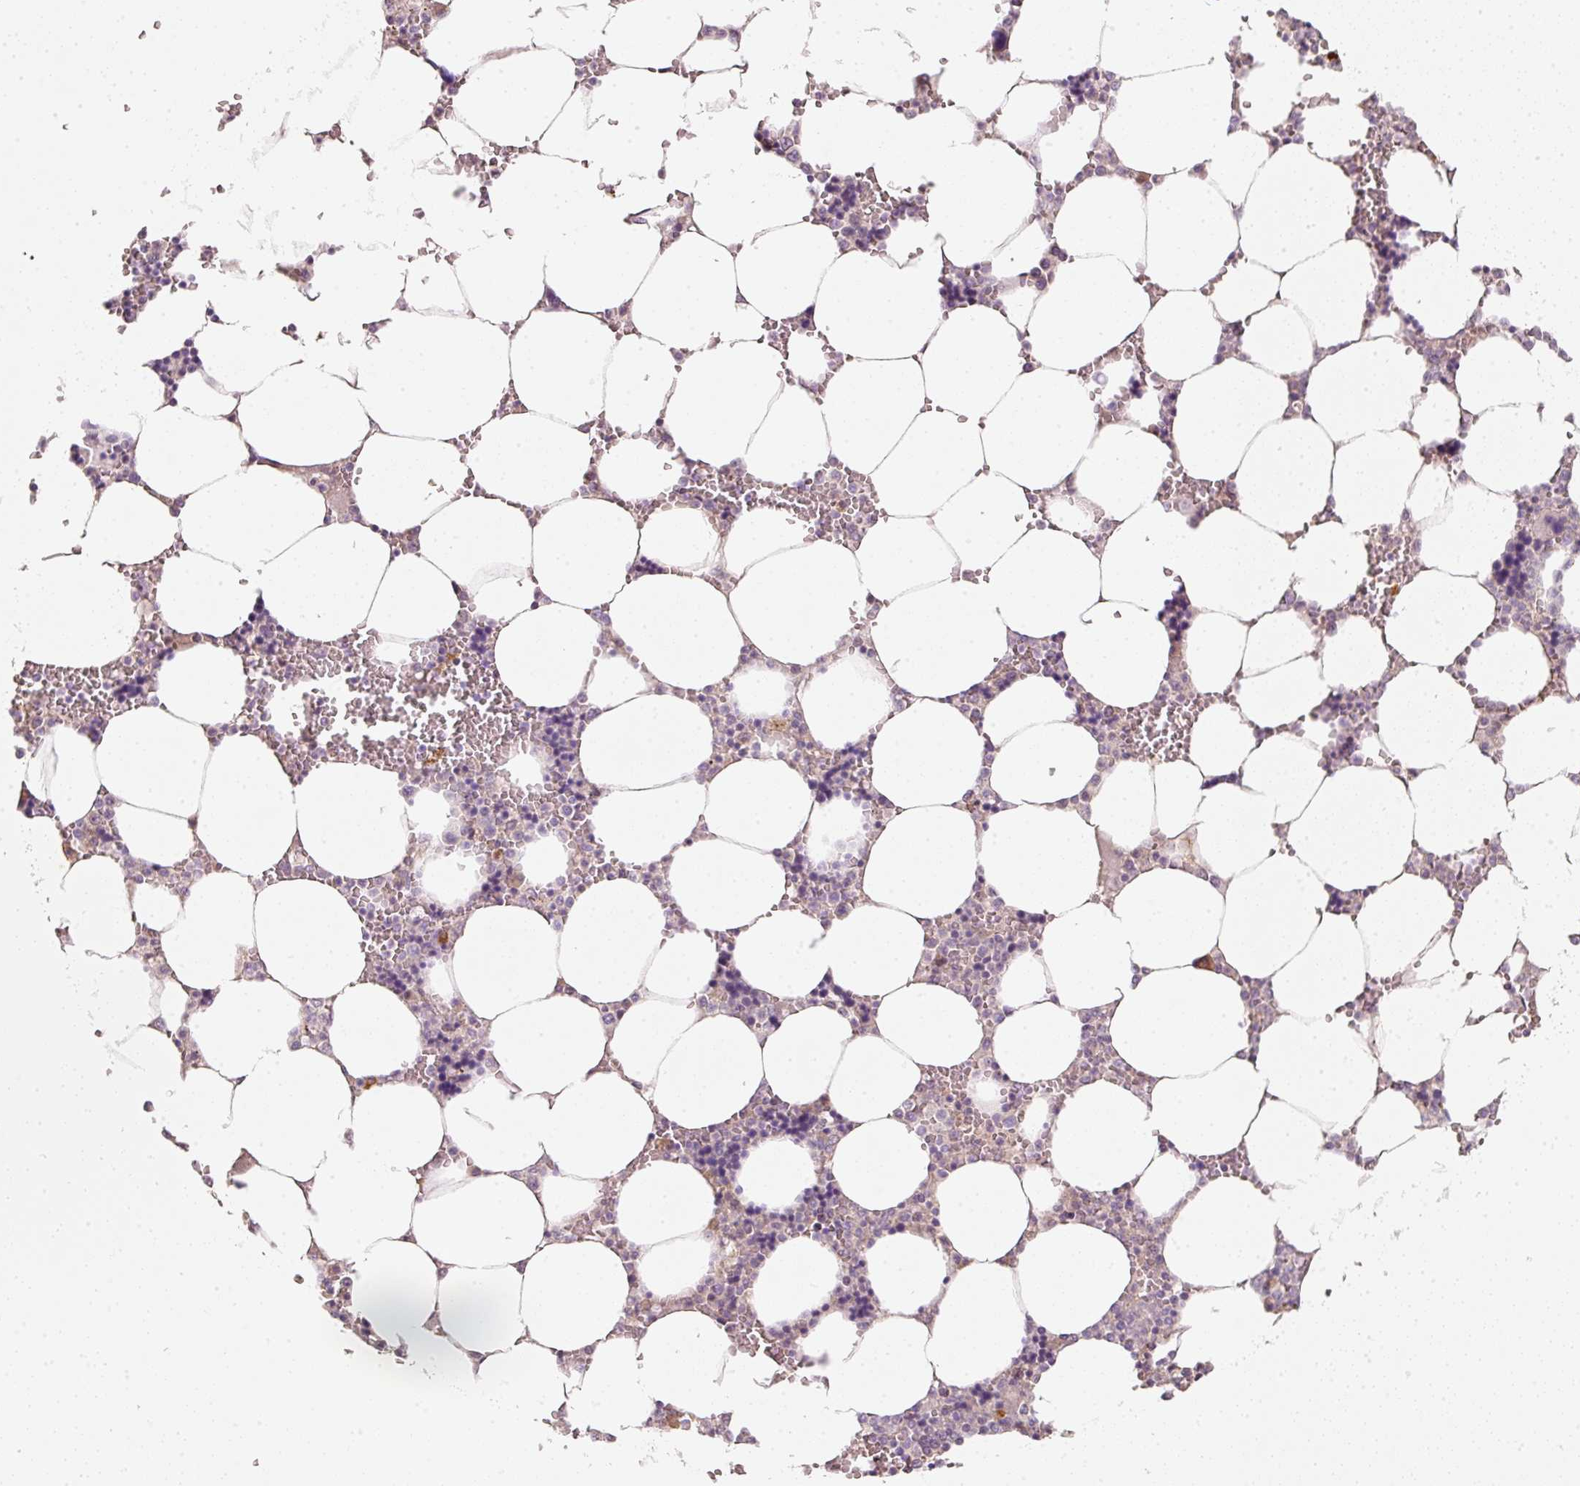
{"staining": {"intensity": "negative", "quantity": "none", "location": "none"}, "tissue": "bone marrow", "cell_type": "Hematopoietic cells", "image_type": "normal", "snomed": [{"axis": "morphology", "description": "Normal tissue, NOS"}, {"axis": "topography", "description": "Bone marrow"}], "caption": "A high-resolution histopathology image shows immunohistochemistry (IHC) staining of normal bone marrow, which displays no significant staining in hematopoietic cells. (DAB (3,3'-diaminobenzidine) immunohistochemistry, high magnification).", "gene": "RGL2", "patient": {"sex": "male", "age": 64}}